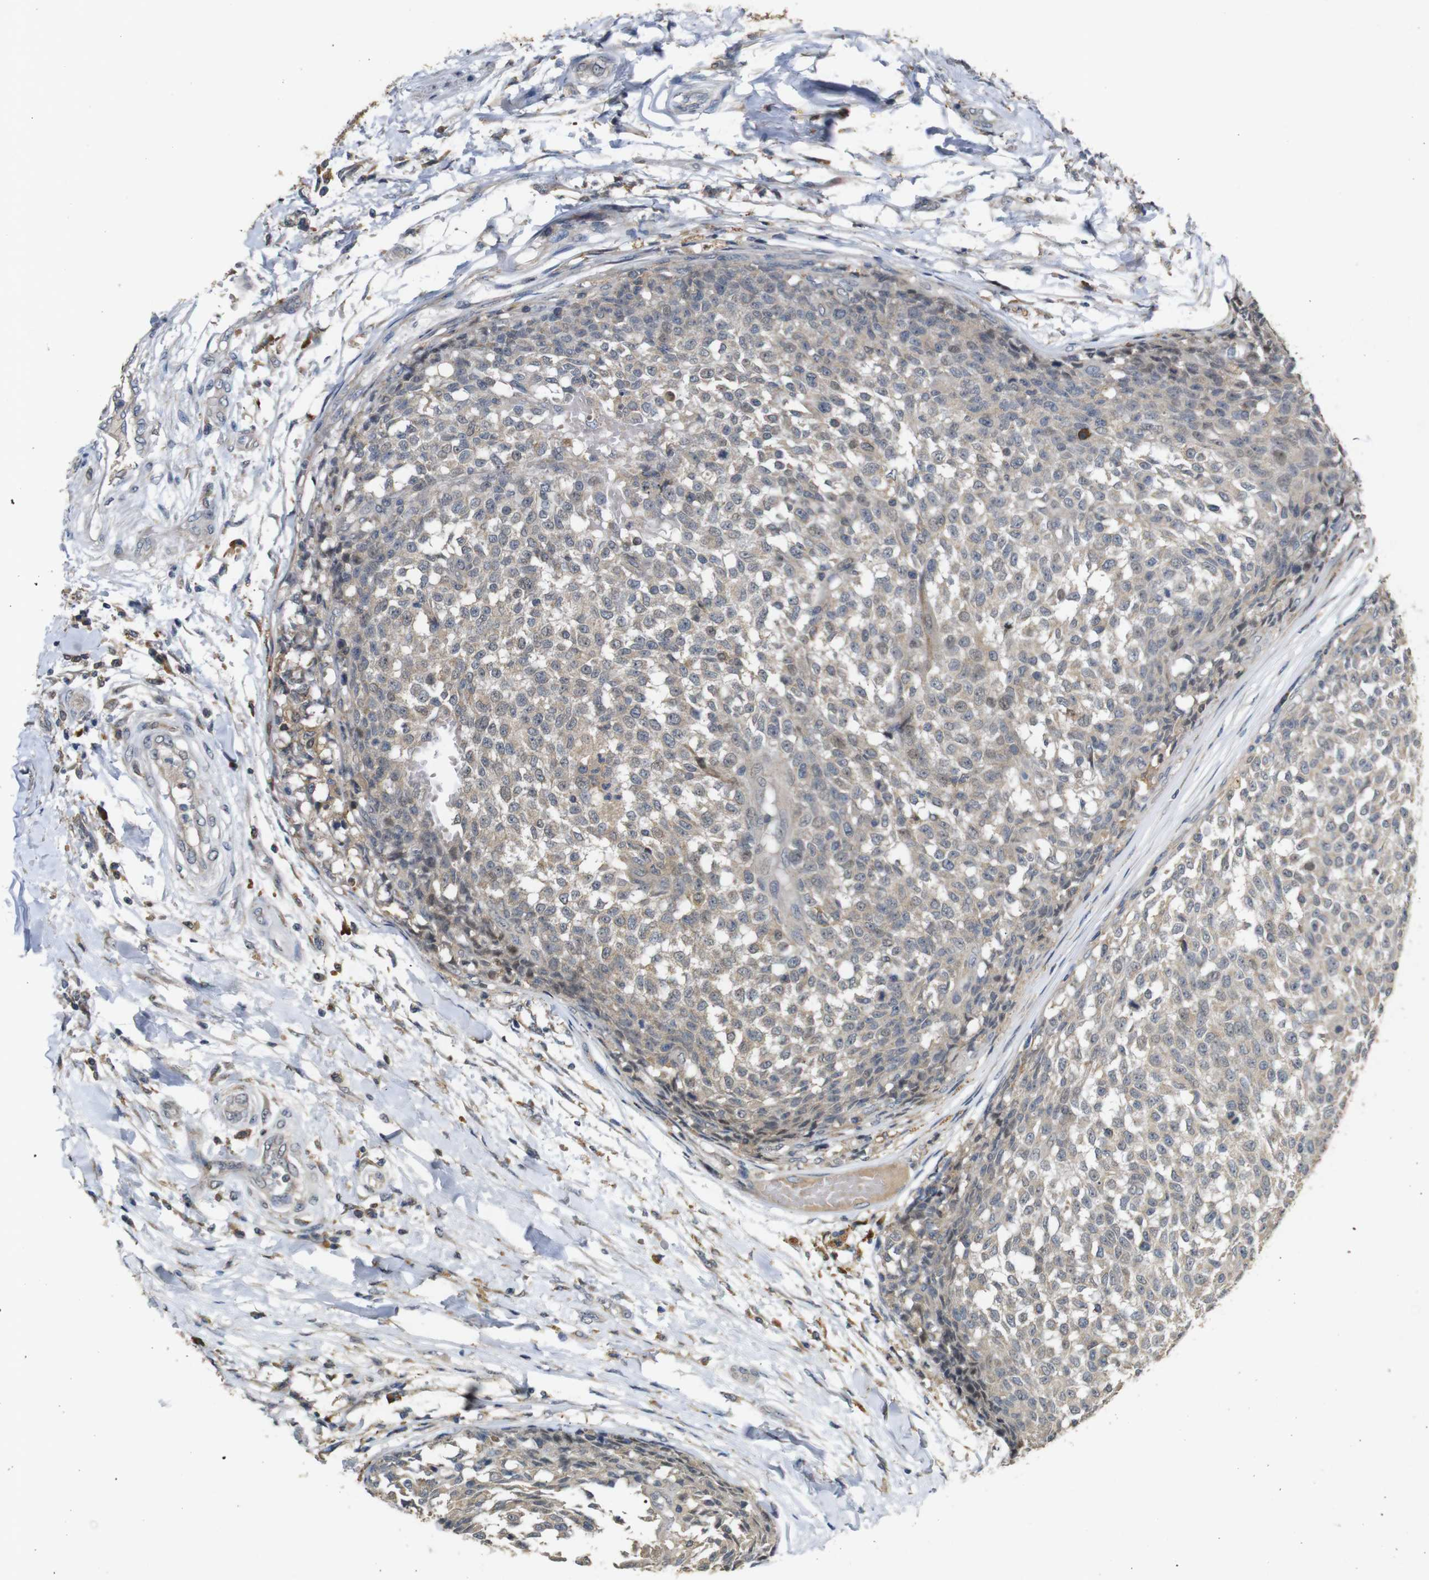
{"staining": {"intensity": "weak", "quantity": ">75%", "location": "cytoplasmic/membranous"}, "tissue": "testis cancer", "cell_type": "Tumor cells", "image_type": "cancer", "snomed": [{"axis": "morphology", "description": "Seminoma, NOS"}, {"axis": "topography", "description": "Testis"}], "caption": "This micrograph shows testis cancer (seminoma) stained with immunohistochemistry (IHC) to label a protein in brown. The cytoplasmic/membranous of tumor cells show weak positivity for the protein. Nuclei are counter-stained blue.", "gene": "MAGI2", "patient": {"sex": "male", "age": 59}}